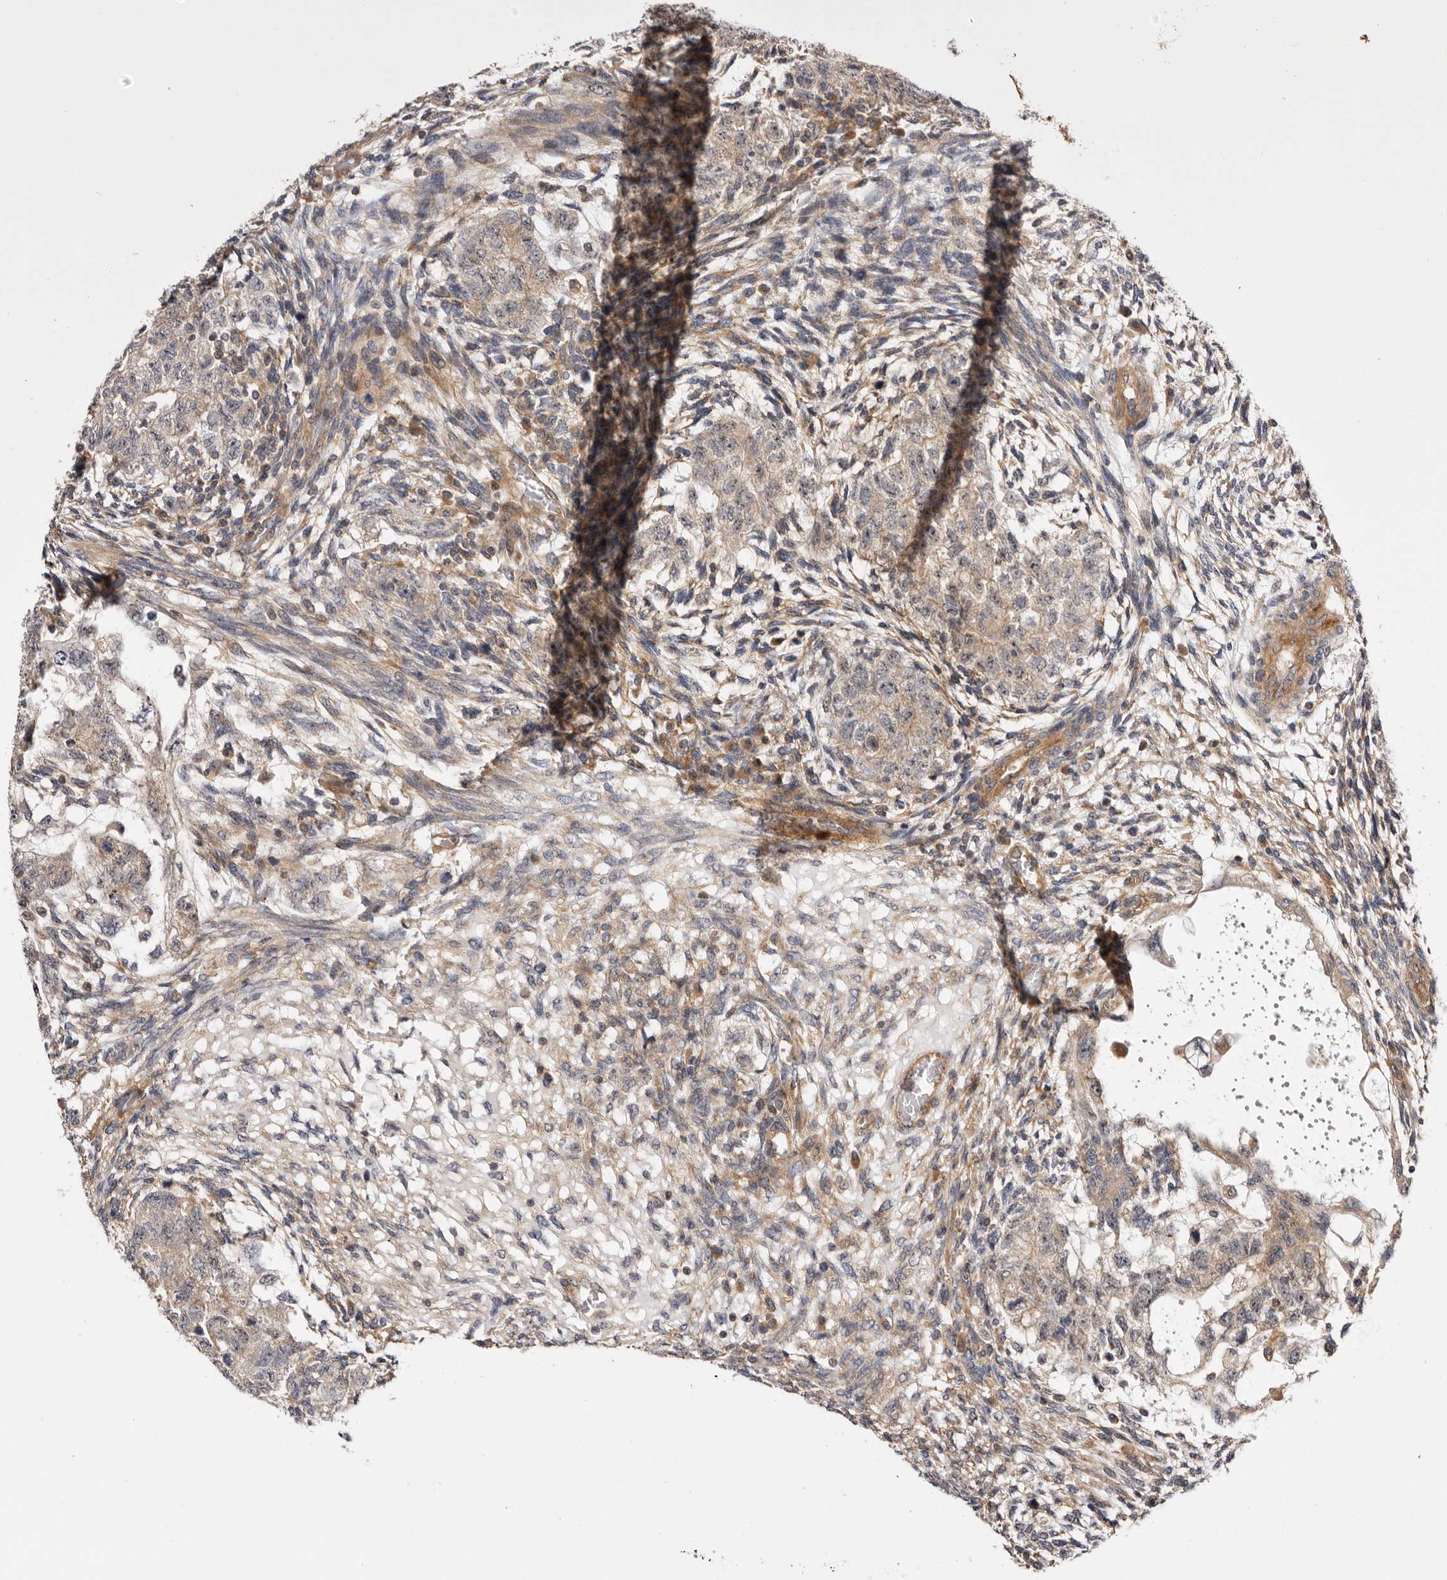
{"staining": {"intensity": "weak", "quantity": ">75%", "location": "cytoplasmic/membranous"}, "tissue": "testis cancer", "cell_type": "Tumor cells", "image_type": "cancer", "snomed": [{"axis": "morphology", "description": "Normal tissue, NOS"}, {"axis": "morphology", "description": "Carcinoma, Embryonal, NOS"}, {"axis": "topography", "description": "Testis"}], "caption": "Protein positivity by immunohistochemistry displays weak cytoplasmic/membranous positivity in about >75% of tumor cells in testis cancer (embryonal carcinoma). (DAB (3,3'-diaminobenzidine) IHC with brightfield microscopy, high magnification).", "gene": "PANK4", "patient": {"sex": "male", "age": 36}}